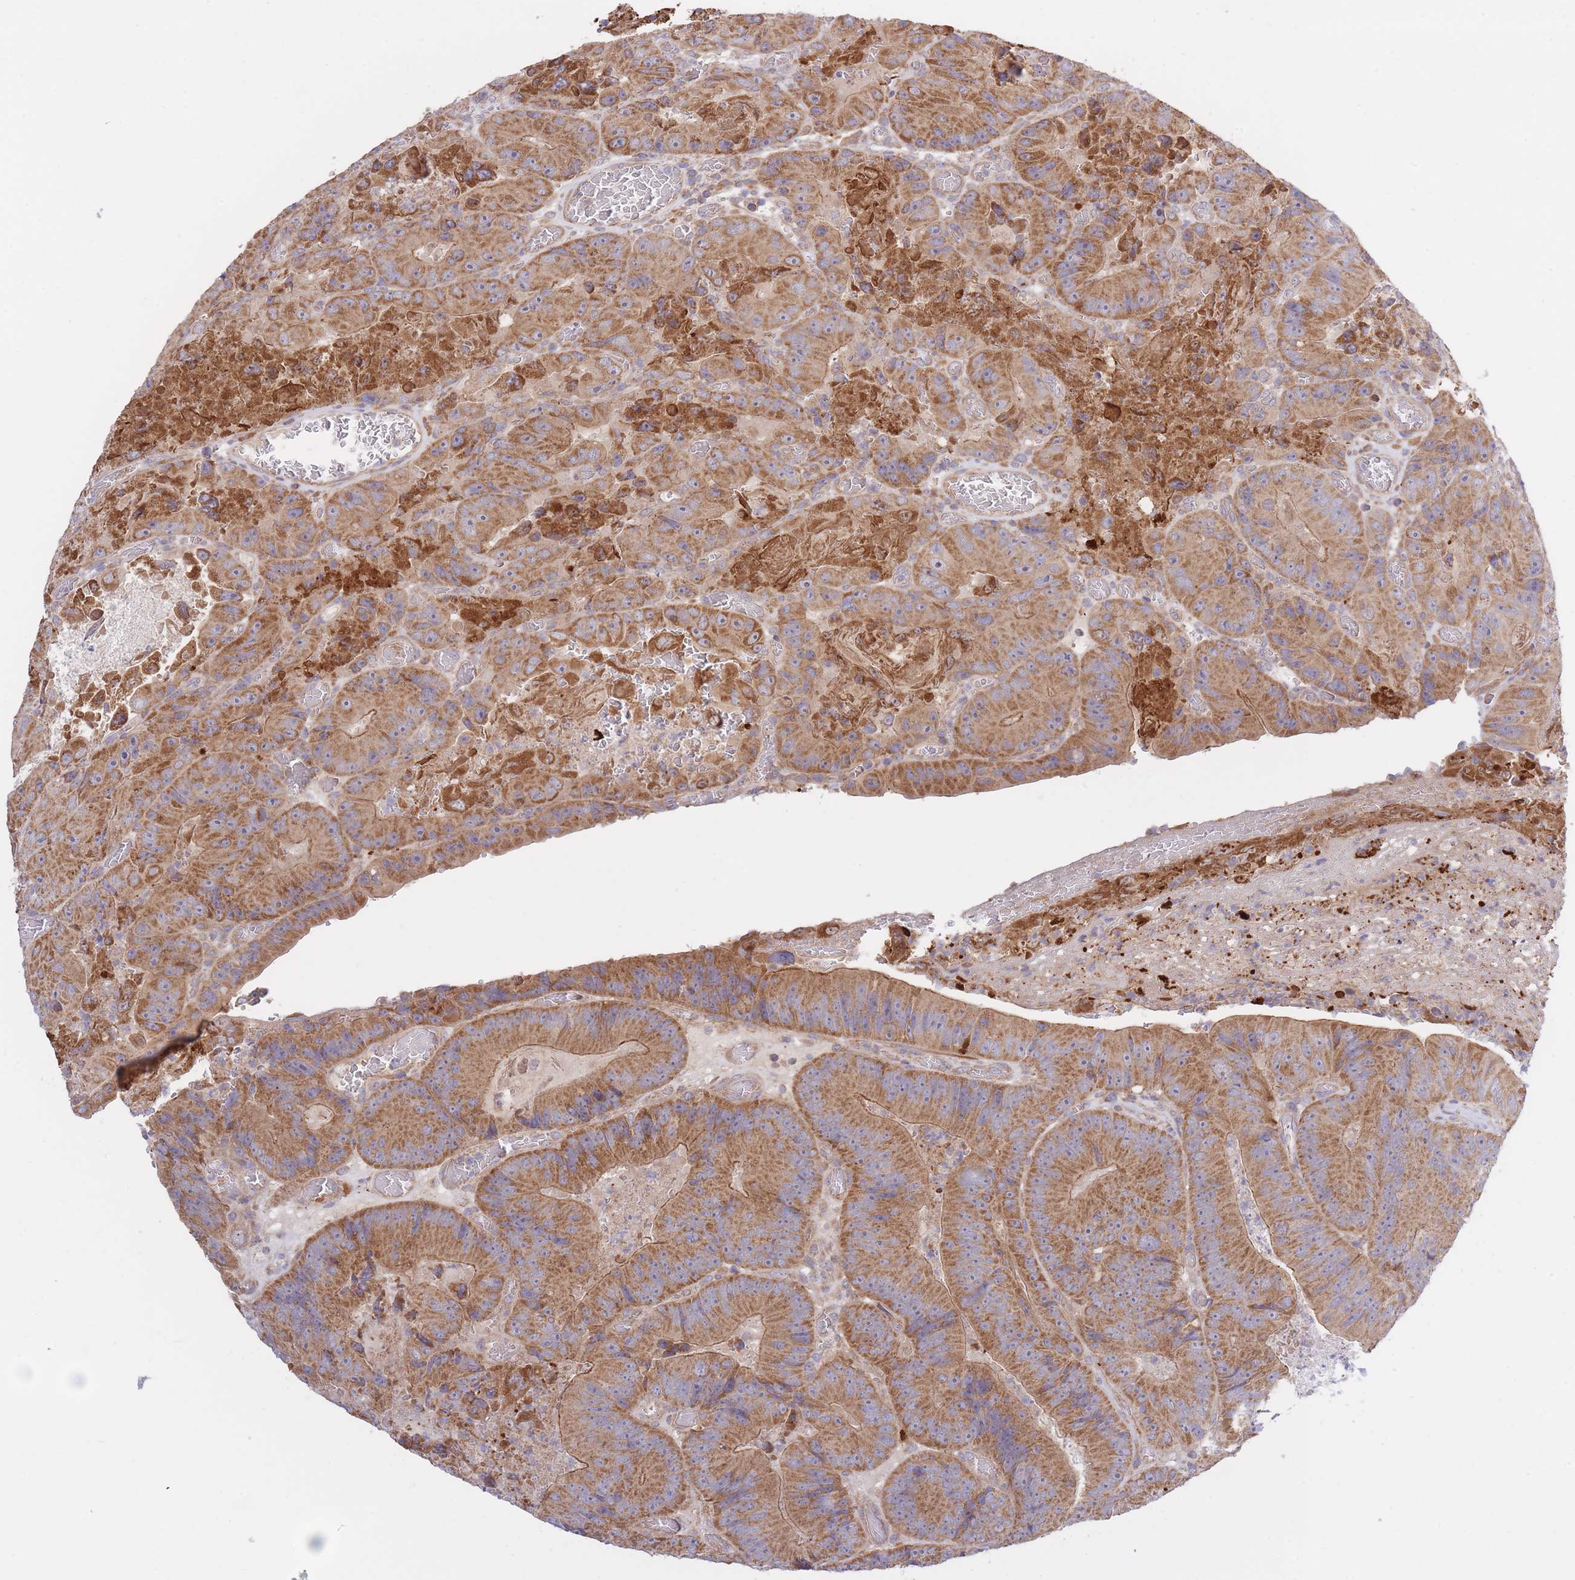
{"staining": {"intensity": "moderate", "quantity": ">75%", "location": "cytoplasmic/membranous"}, "tissue": "colorectal cancer", "cell_type": "Tumor cells", "image_type": "cancer", "snomed": [{"axis": "morphology", "description": "Adenocarcinoma, NOS"}, {"axis": "topography", "description": "Colon"}], "caption": "DAB immunohistochemical staining of human adenocarcinoma (colorectal) reveals moderate cytoplasmic/membranous protein positivity in approximately >75% of tumor cells.", "gene": "ATP13A2", "patient": {"sex": "female", "age": 86}}